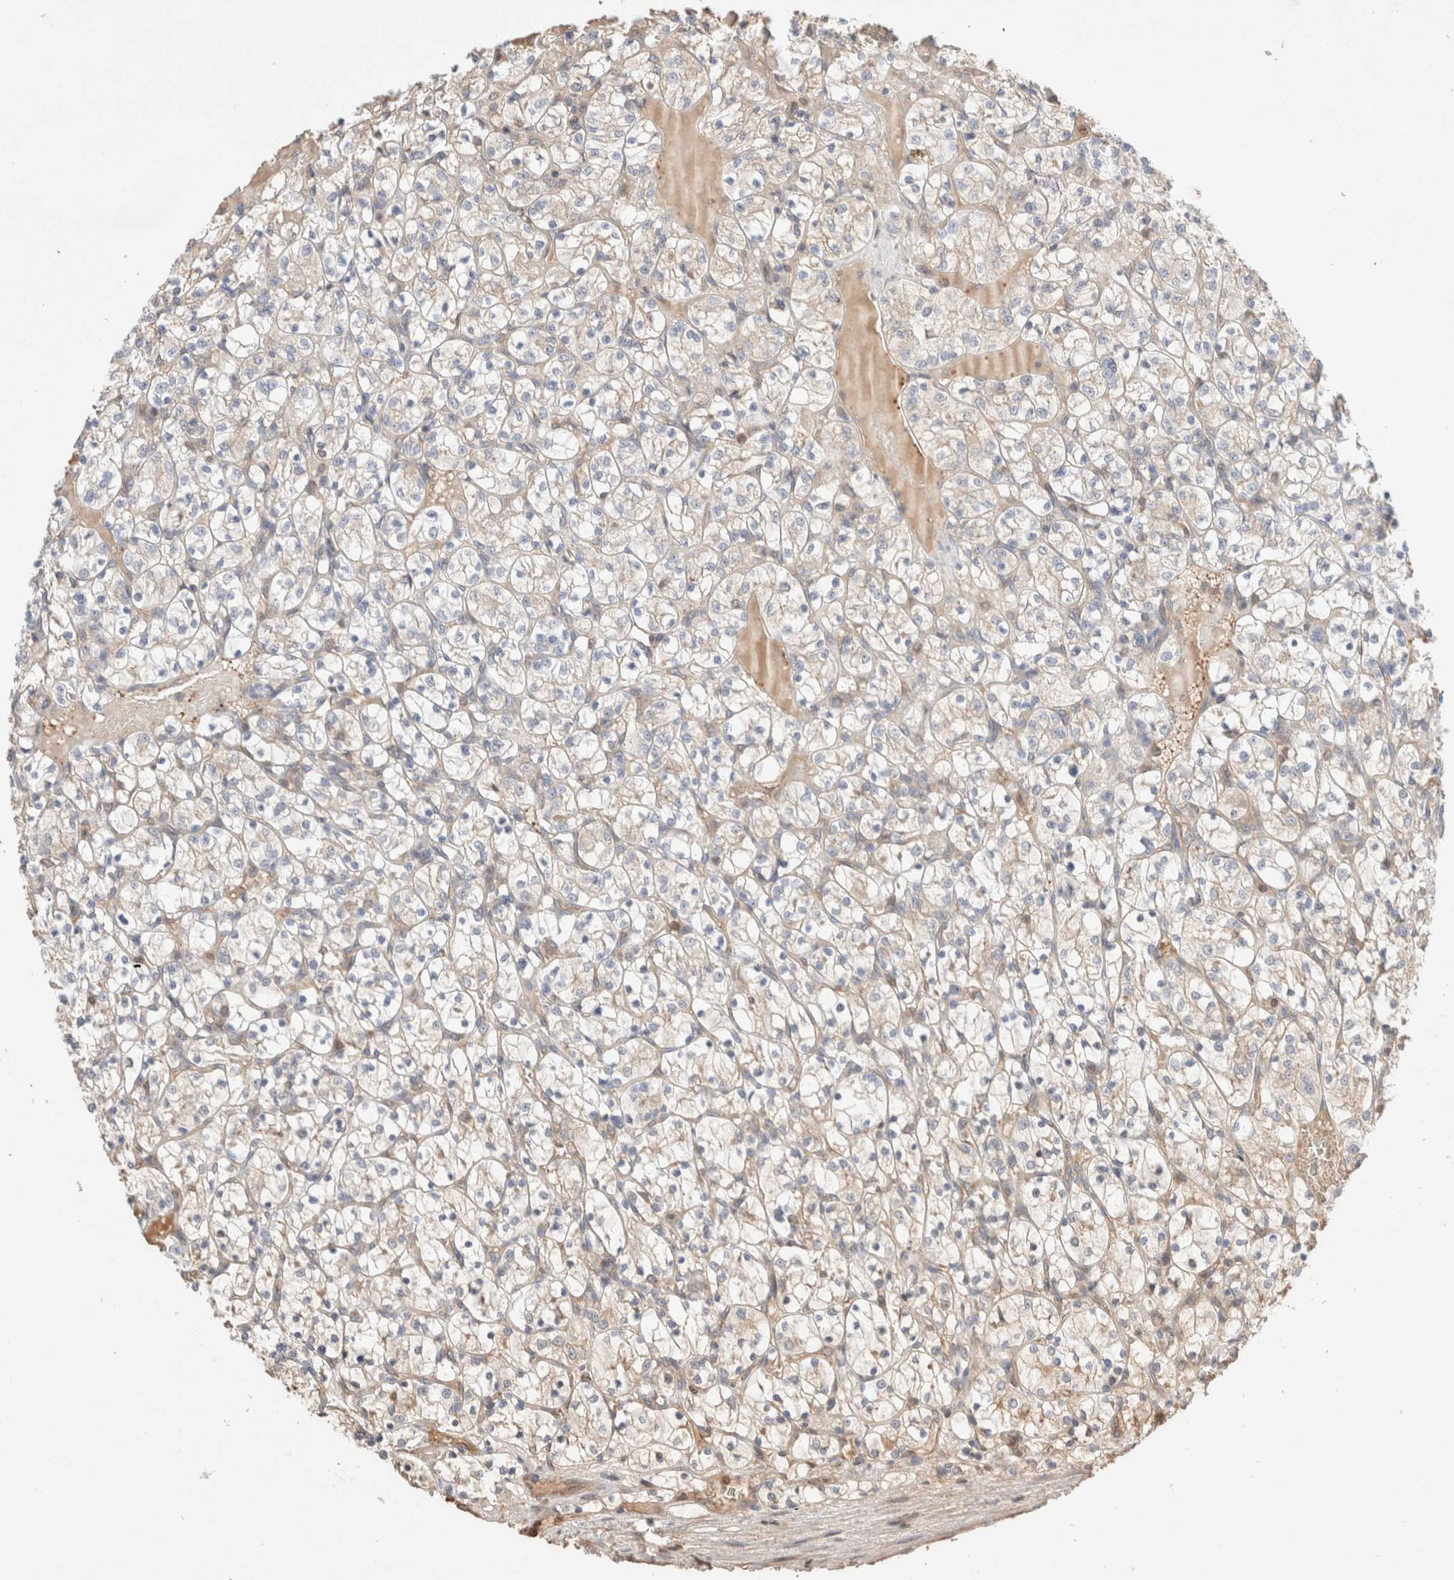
{"staining": {"intensity": "weak", "quantity": "<25%", "location": "cytoplasmic/membranous"}, "tissue": "renal cancer", "cell_type": "Tumor cells", "image_type": "cancer", "snomed": [{"axis": "morphology", "description": "Adenocarcinoma, NOS"}, {"axis": "topography", "description": "Kidney"}], "caption": "Immunohistochemistry (IHC) of renal adenocarcinoma demonstrates no positivity in tumor cells.", "gene": "SIKE1", "patient": {"sex": "female", "age": 69}}